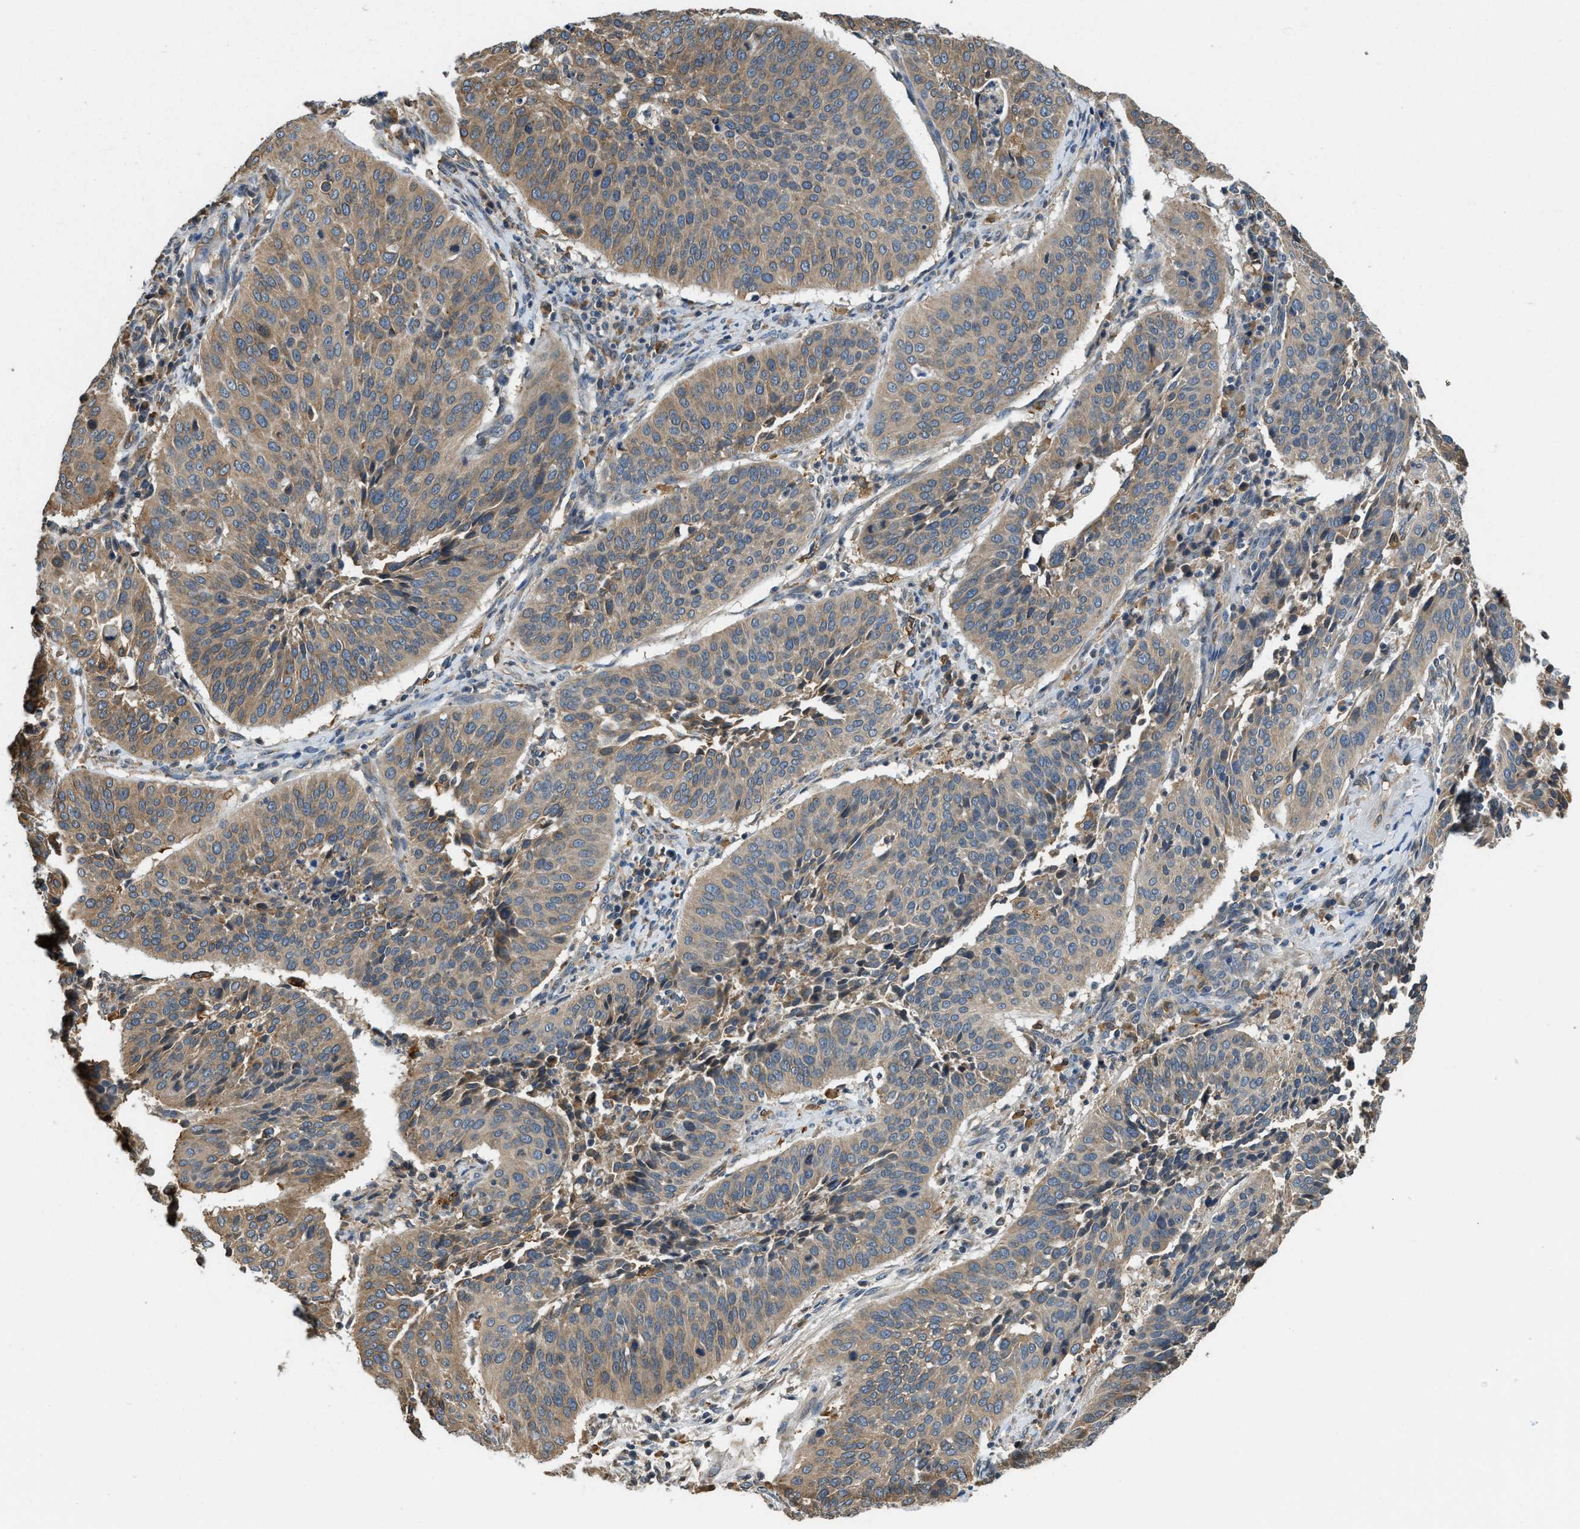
{"staining": {"intensity": "weak", "quantity": ">75%", "location": "cytoplasmic/membranous"}, "tissue": "cervical cancer", "cell_type": "Tumor cells", "image_type": "cancer", "snomed": [{"axis": "morphology", "description": "Normal tissue, NOS"}, {"axis": "morphology", "description": "Squamous cell carcinoma, NOS"}, {"axis": "topography", "description": "Cervix"}], "caption": "This histopathology image demonstrates IHC staining of human squamous cell carcinoma (cervical), with low weak cytoplasmic/membranous expression in approximately >75% of tumor cells.", "gene": "BCAP31", "patient": {"sex": "female", "age": 39}}